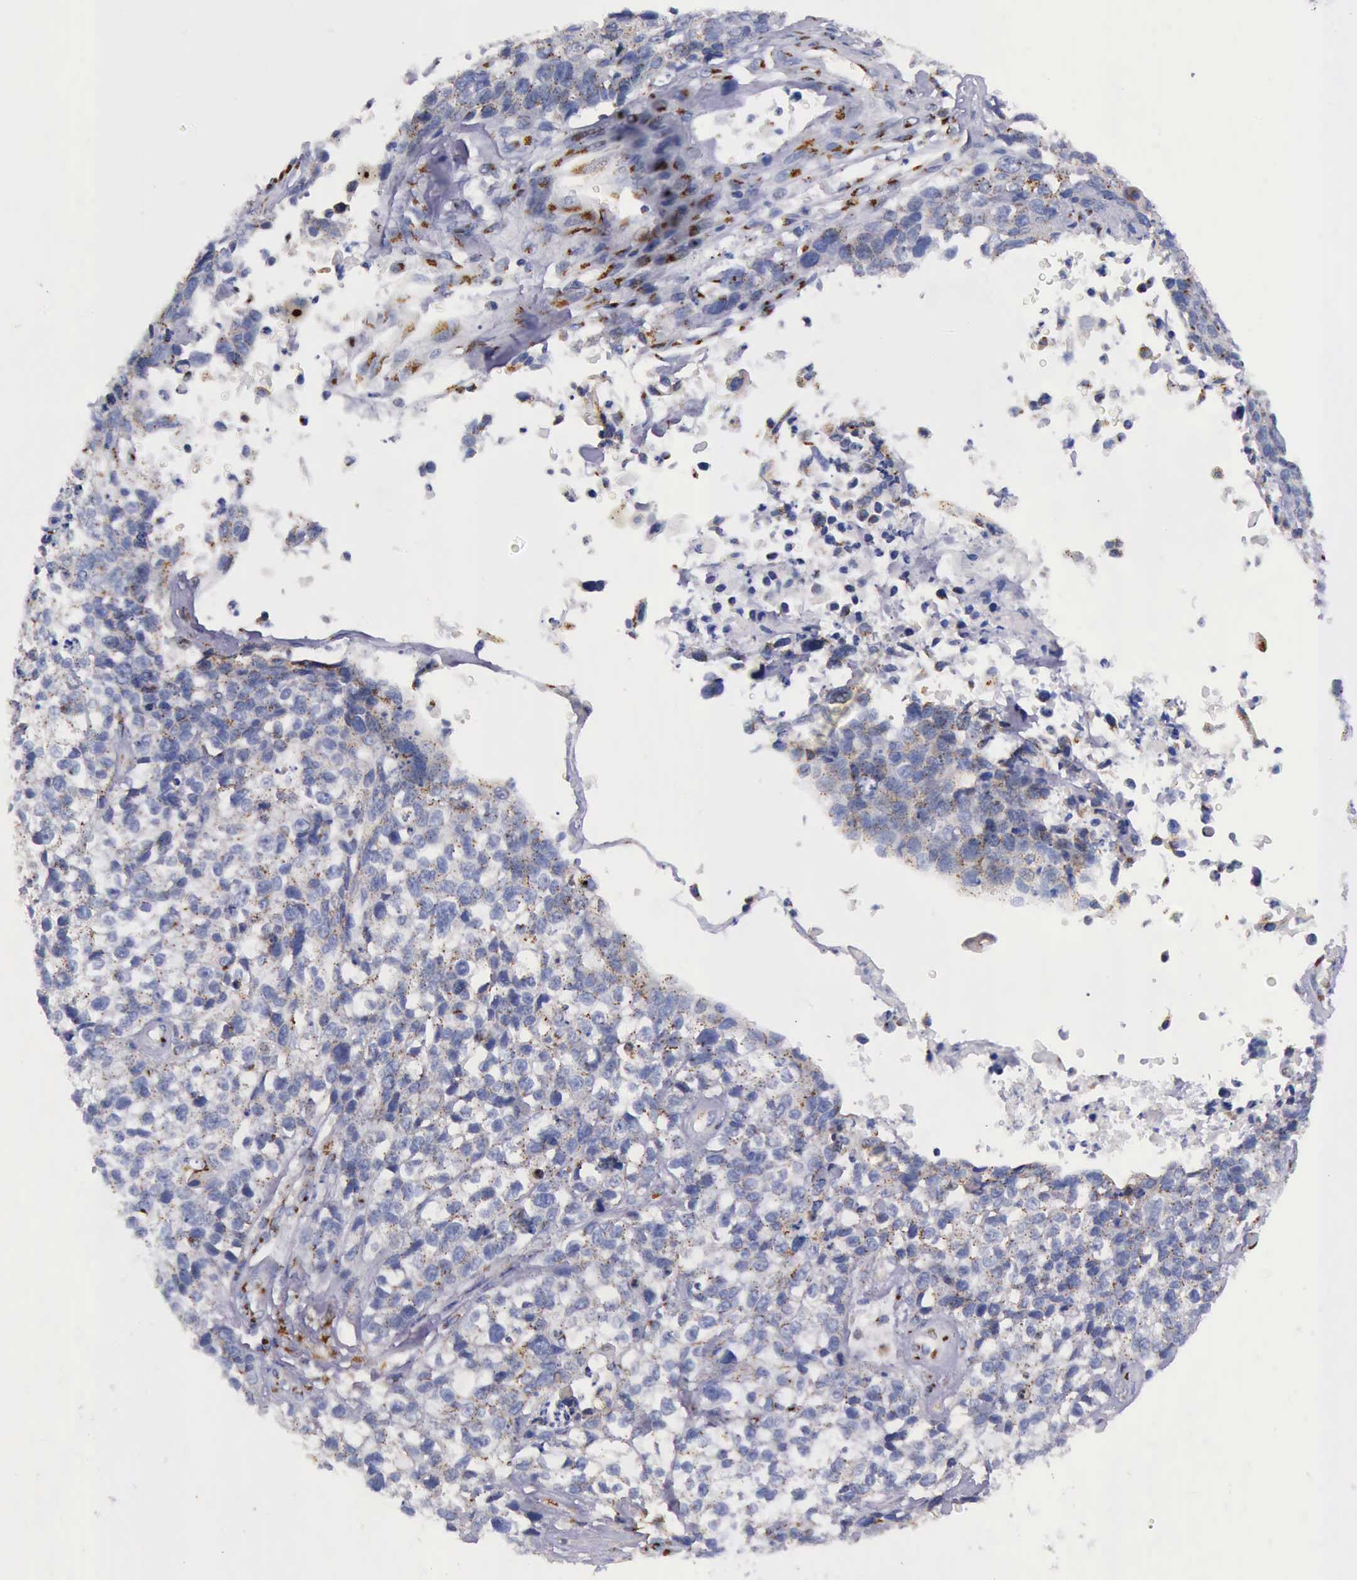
{"staining": {"intensity": "strong", "quantity": ">75%", "location": "cytoplasmic/membranous"}, "tissue": "lung cancer", "cell_type": "Tumor cells", "image_type": "cancer", "snomed": [{"axis": "morphology", "description": "Squamous cell carcinoma, NOS"}, {"axis": "topography", "description": "Lymph node"}, {"axis": "topography", "description": "Lung"}], "caption": "About >75% of tumor cells in lung cancer (squamous cell carcinoma) reveal strong cytoplasmic/membranous protein staining as visualized by brown immunohistochemical staining.", "gene": "GOLGA5", "patient": {"sex": "male", "age": 74}}